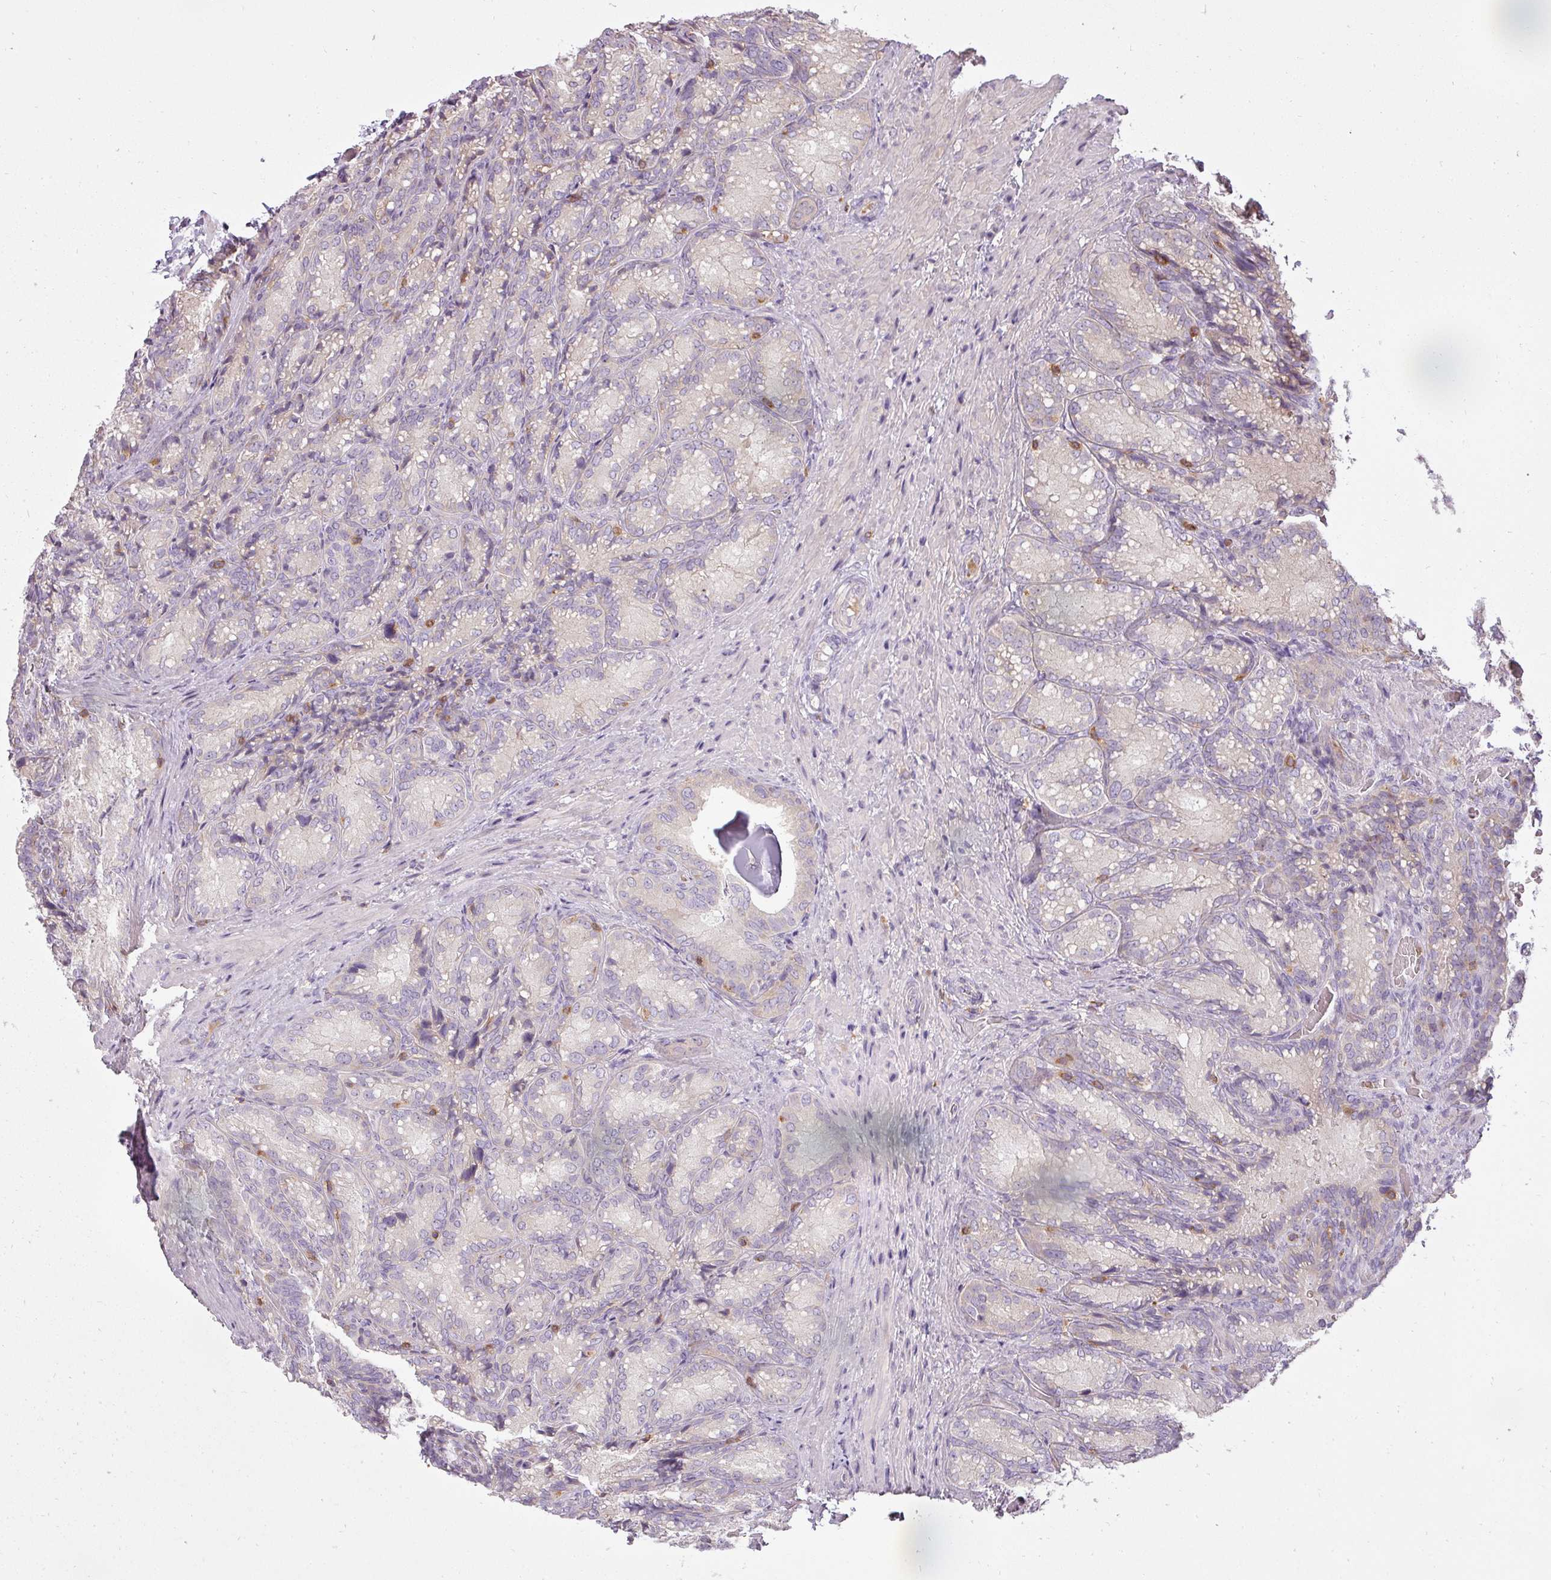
{"staining": {"intensity": "negative", "quantity": "none", "location": "none"}, "tissue": "seminal vesicle", "cell_type": "Glandular cells", "image_type": "normal", "snomed": [{"axis": "morphology", "description": "Normal tissue, NOS"}, {"axis": "topography", "description": "Seminal veicle"}], "caption": "A high-resolution photomicrograph shows IHC staining of normal seminal vesicle, which displays no significant expression in glandular cells.", "gene": "STK4", "patient": {"sex": "male", "age": 58}}